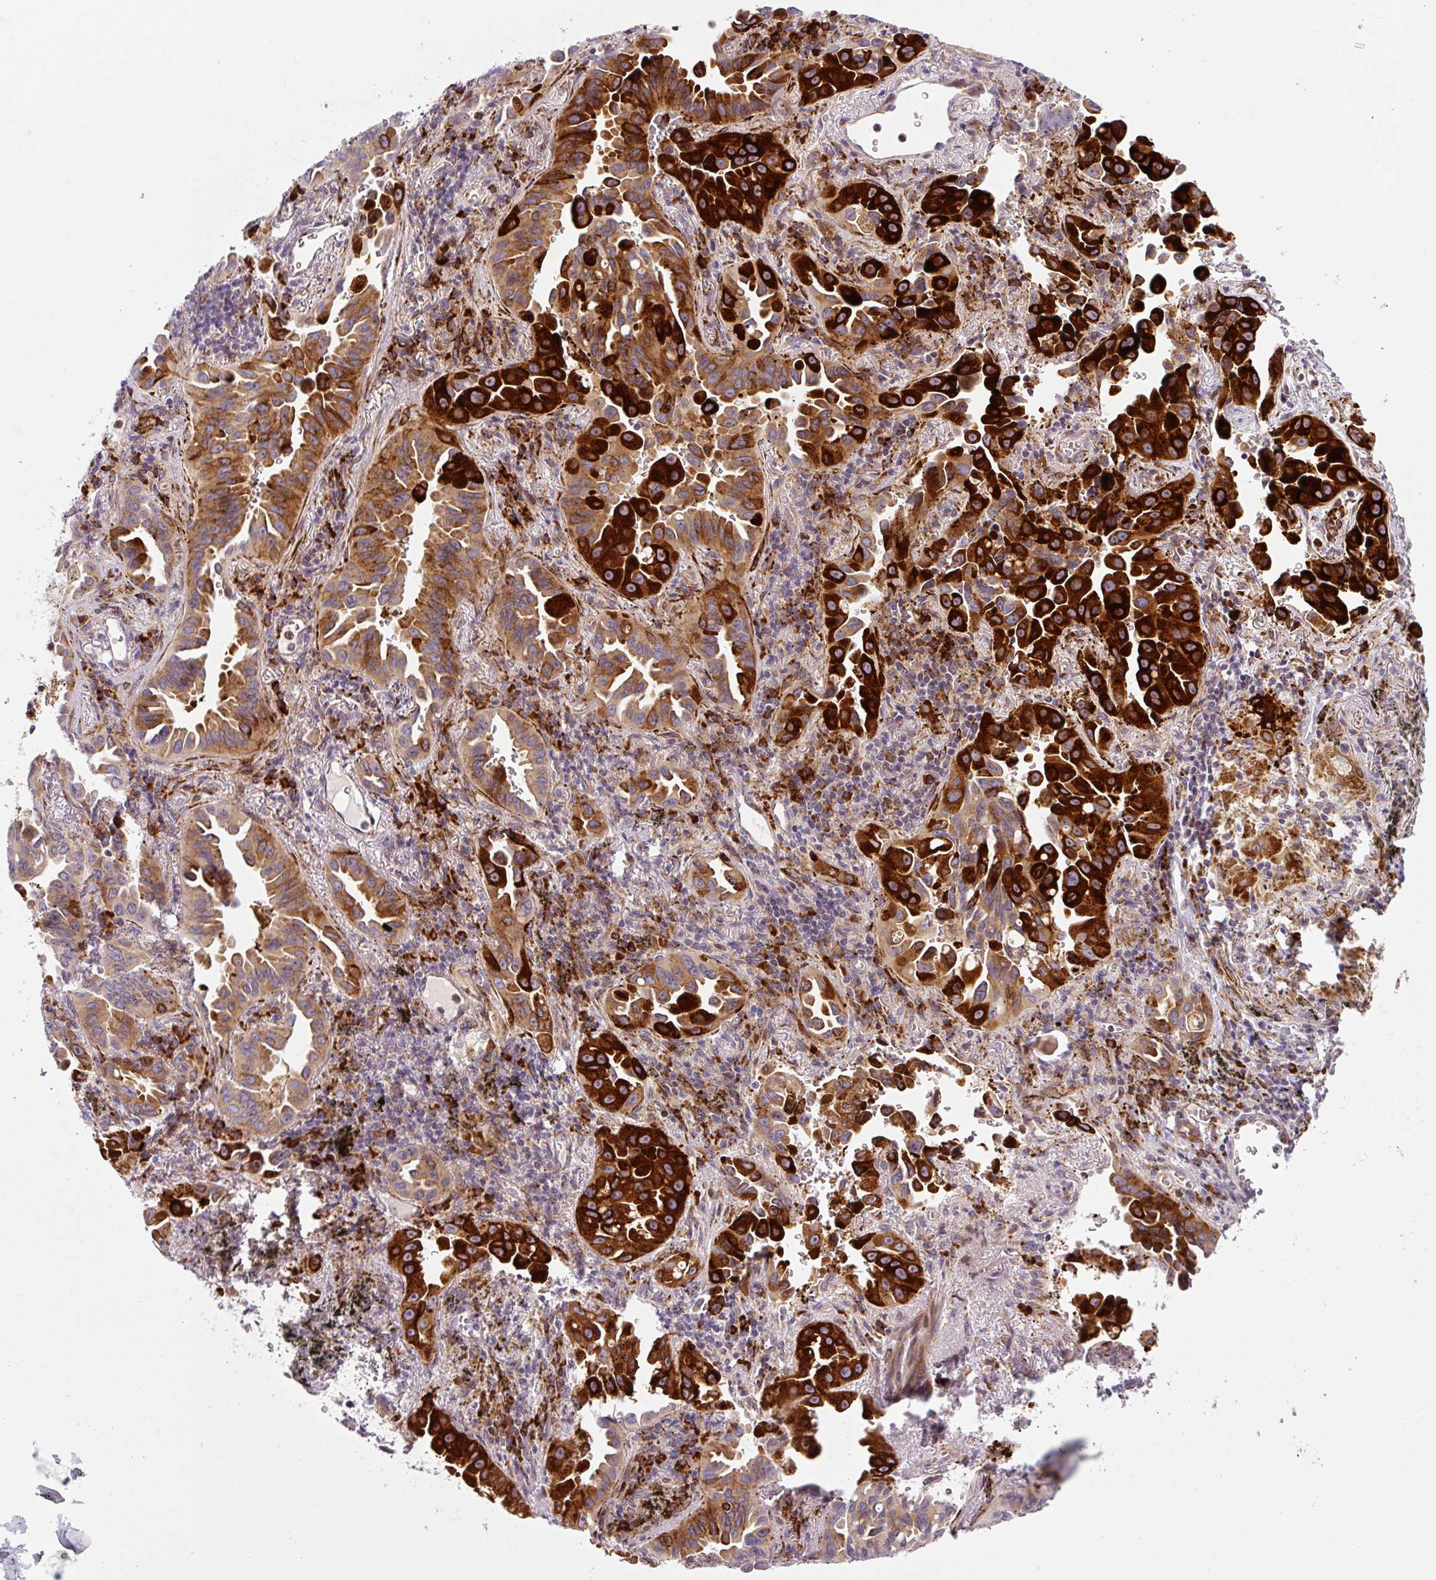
{"staining": {"intensity": "strong", "quantity": ">75%", "location": "cytoplasmic/membranous"}, "tissue": "lung cancer", "cell_type": "Tumor cells", "image_type": "cancer", "snomed": [{"axis": "morphology", "description": "Adenocarcinoma, NOS"}, {"axis": "topography", "description": "Lung"}], "caption": "This image shows IHC staining of lung cancer (adenocarcinoma), with high strong cytoplasmic/membranous staining in about >75% of tumor cells.", "gene": "DISP3", "patient": {"sex": "male", "age": 68}}